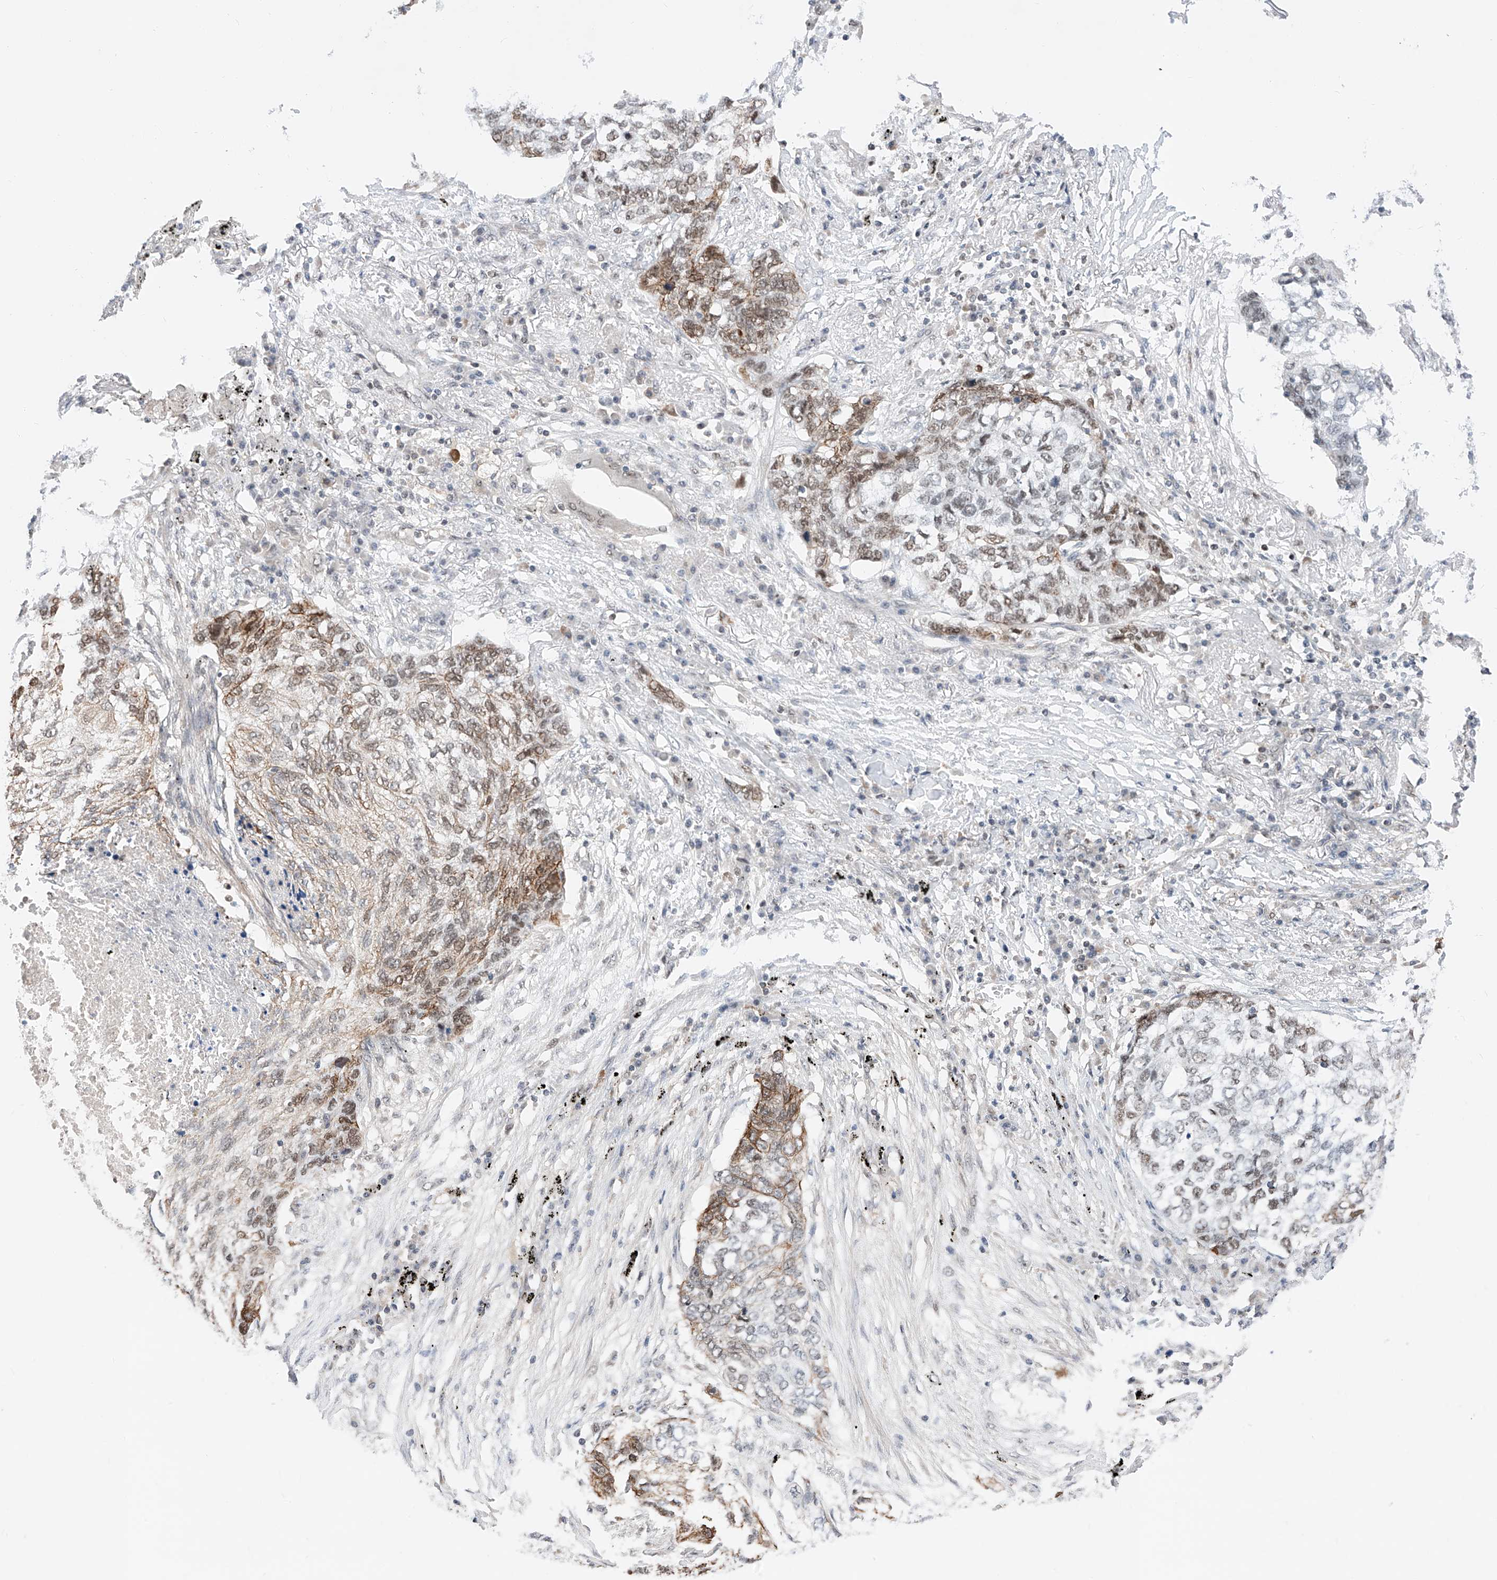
{"staining": {"intensity": "moderate", "quantity": "25%-75%", "location": "cytoplasmic/membranous,nuclear"}, "tissue": "lung cancer", "cell_type": "Tumor cells", "image_type": "cancer", "snomed": [{"axis": "morphology", "description": "Squamous cell carcinoma, NOS"}, {"axis": "topography", "description": "Lung"}], "caption": "Protein staining by immunohistochemistry (IHC) shows moderate cytoplasmic/membranous and nuclear positivity in about 25%-75% of tumor cells in lung cancer.", "gene": "SNRNP200", "patient": {"sex": "female", "age": 63}}